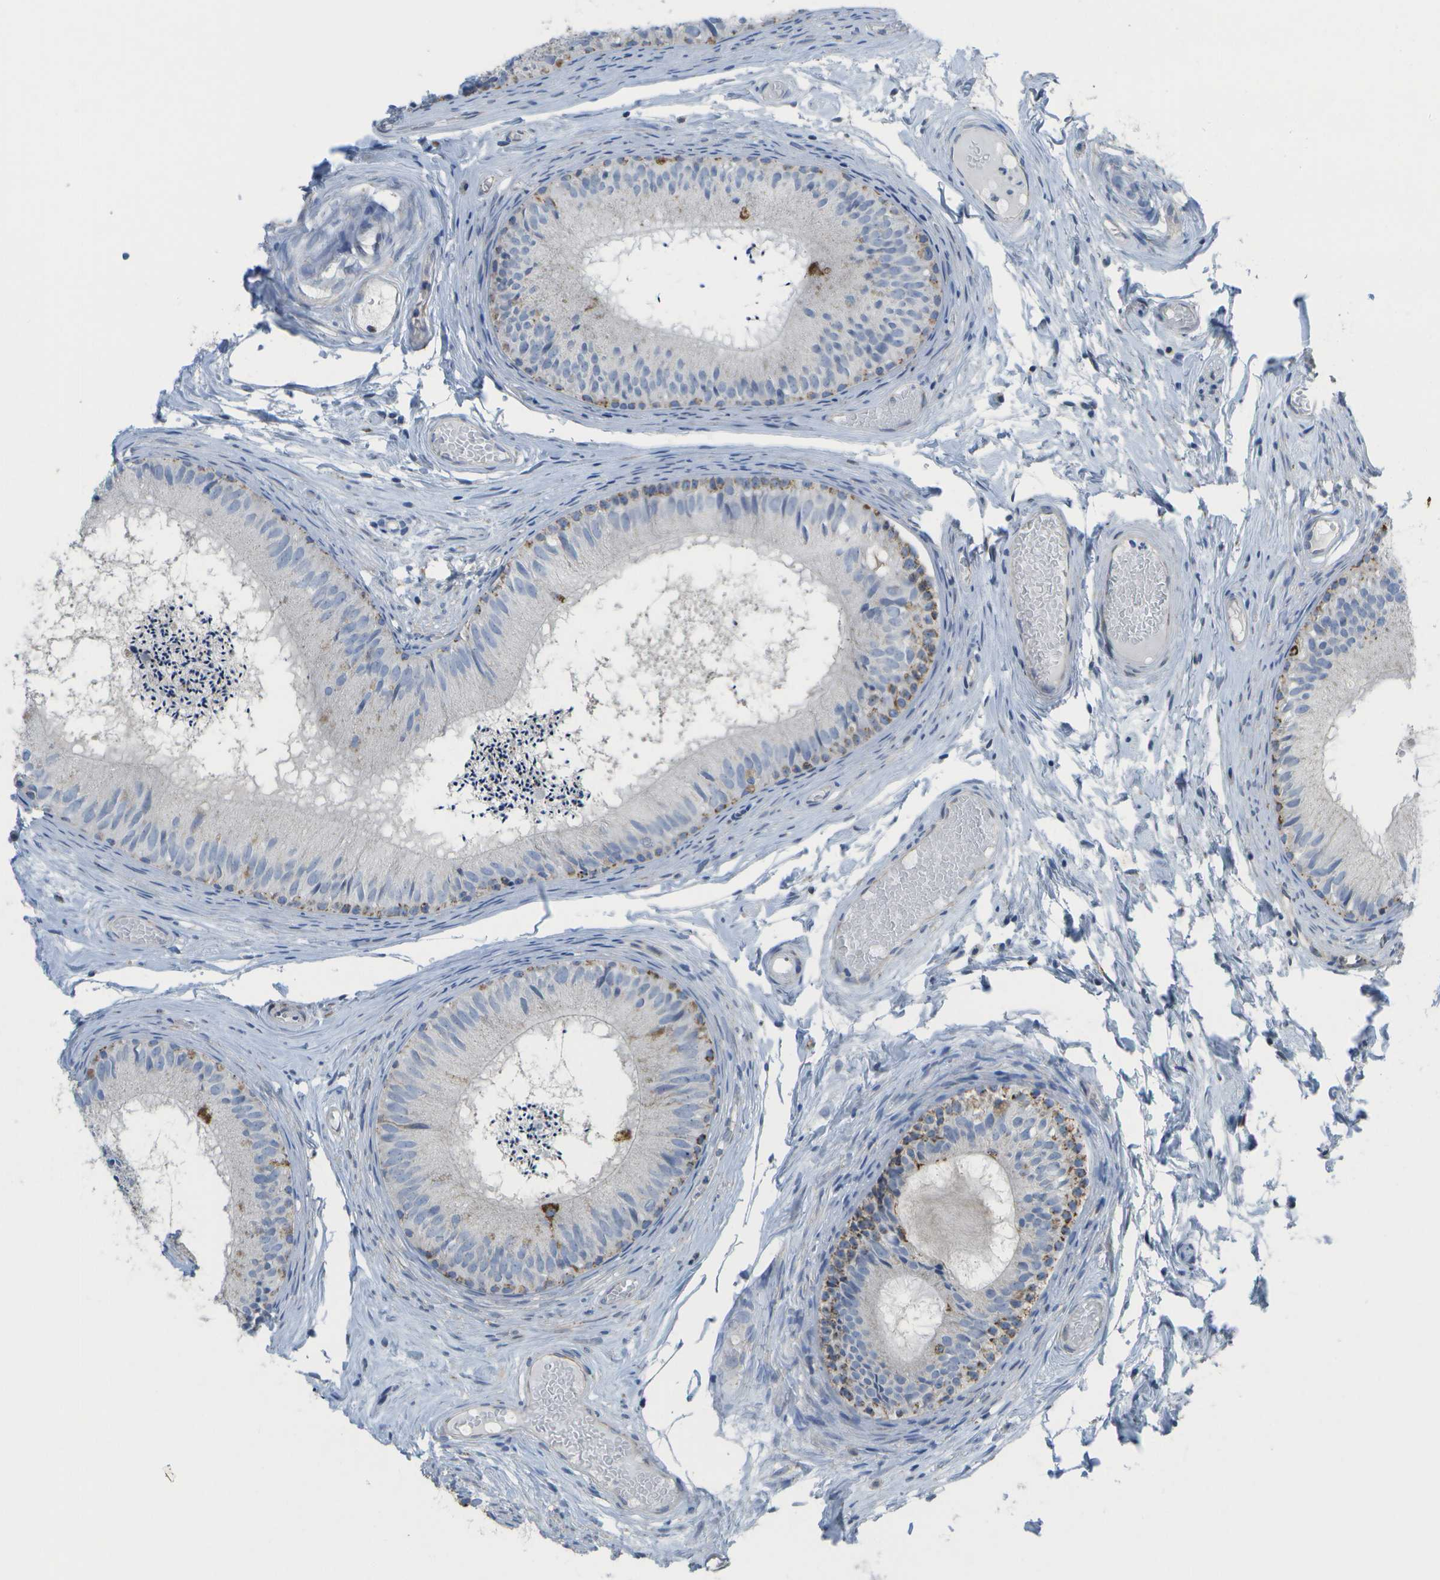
{"staining": {"intensity": "moderate", "quantity": "<25%", "location": "cytoplasmic/membranous"}, "tissue": "epididymis", "cell_type": "Glandular cells", "image_type": "normal", "snomed": [{"axis": "morphology", "description": "Normal tissue, NOS"}, {"axis": "topography", "description": "Epididymis"}], "caption": "Epididymis stained with immunohistochemistry displays moderate cytoplasmic/membranous expression in approximately <25% of glandular cells. (DAB (3,3'-diaminobenzidine) IHC, brown staining for protein, blue staining for nuclei).", "gene": "TMEM223", "patient": {"sex": "male", "age": 46}}